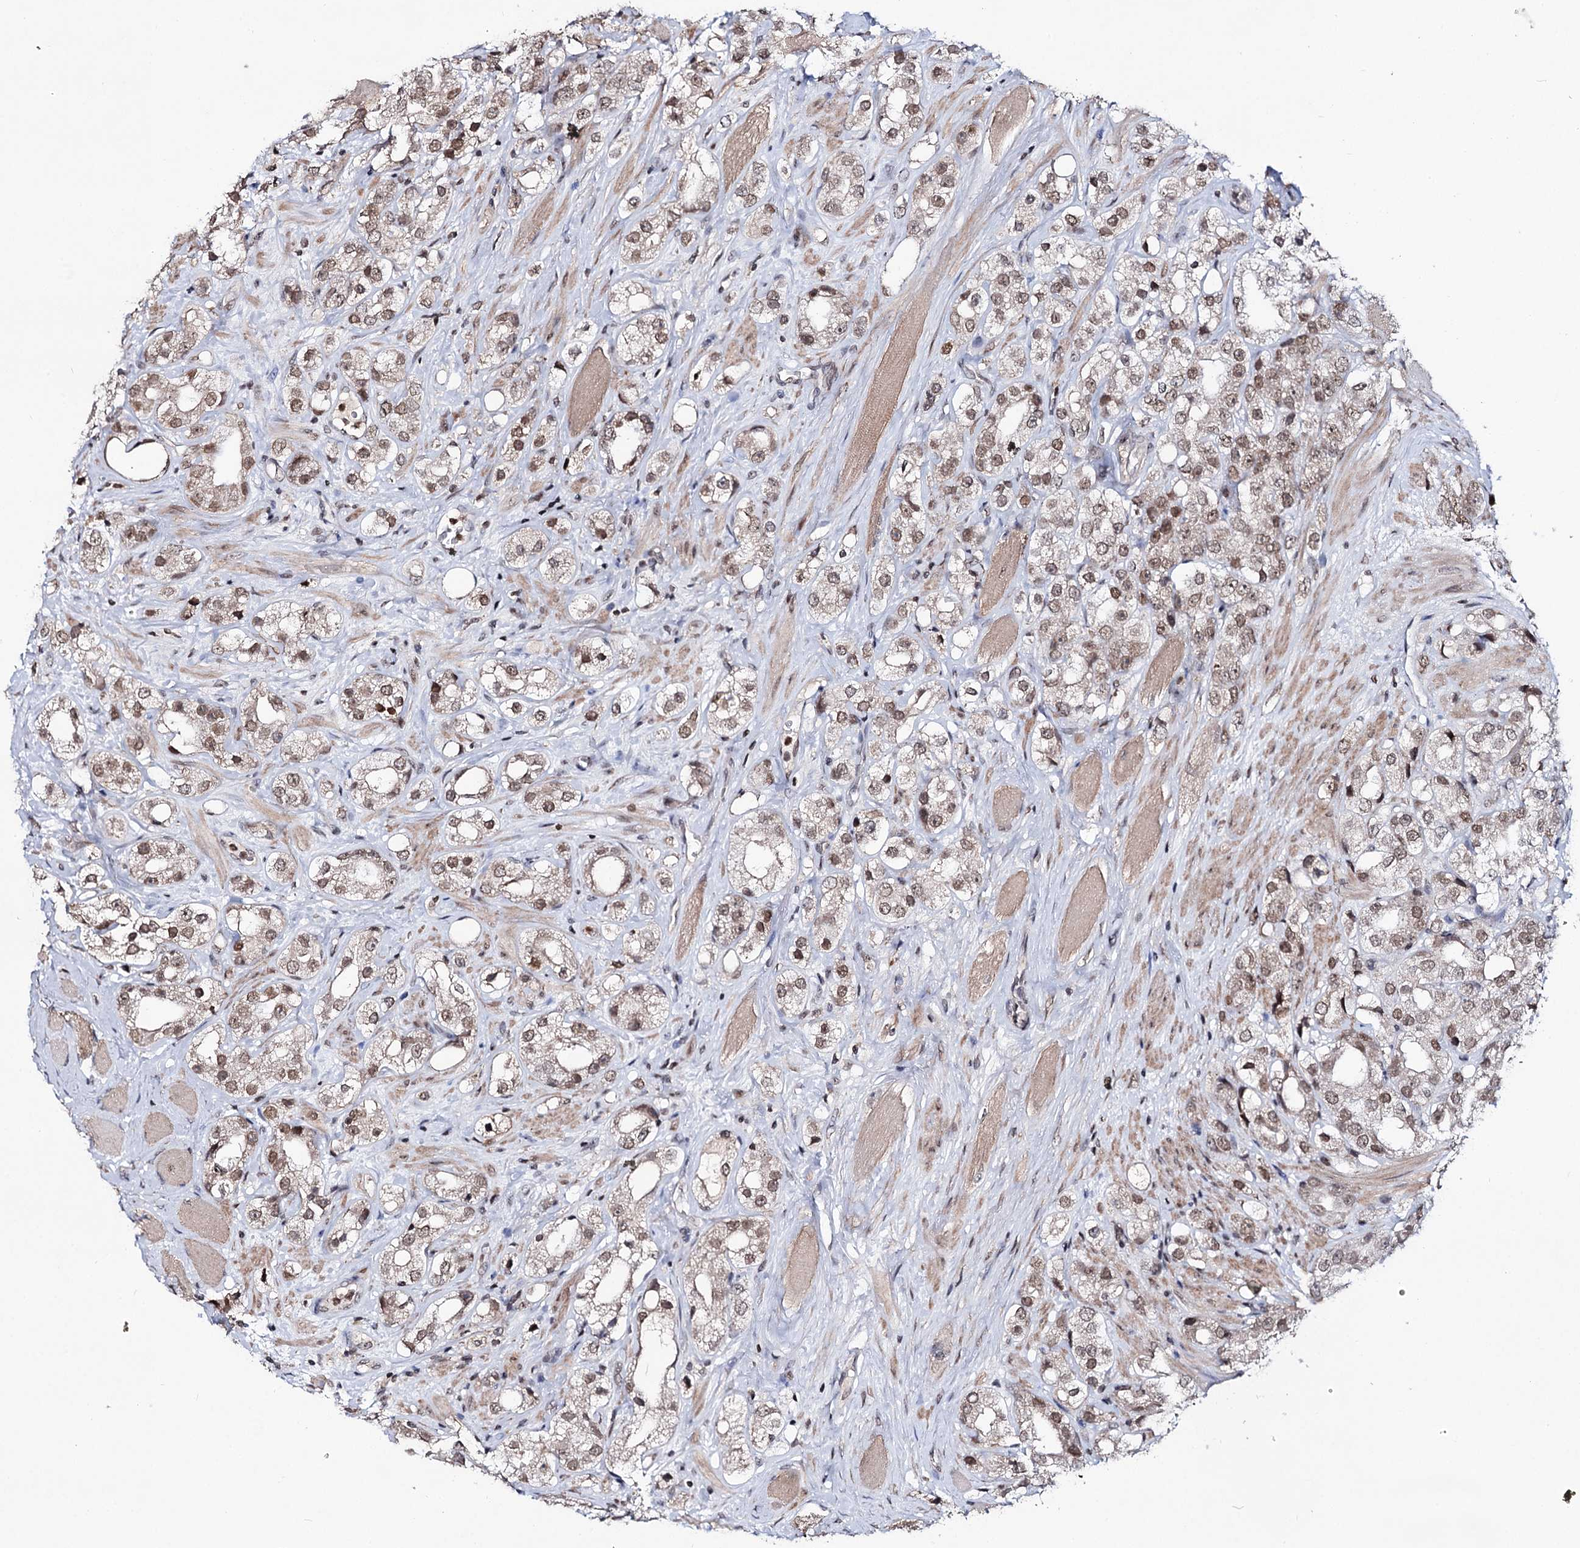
{"staining": {"intensity": "moderate", "quantity": ">75%", "location": "nuclear"}, "tissue": "prostate cancer", "cell_type": "Tumor cells", "image_type": "cancer", "snomed": [{"axis": "morphology", "description": "Adenocarcinoma, NOS"}, {"axis": "topography", "description": "Prostate"}], "caption": "High-power microscopy captured an immunohistochemistry histopathology image of prostate cancer (adenocarcinoma), revealing moderate nuclear staining in about >75% of tumor cells.", "gene": "SMCHD1", "patient": {"sex": "male", "age": 79}}